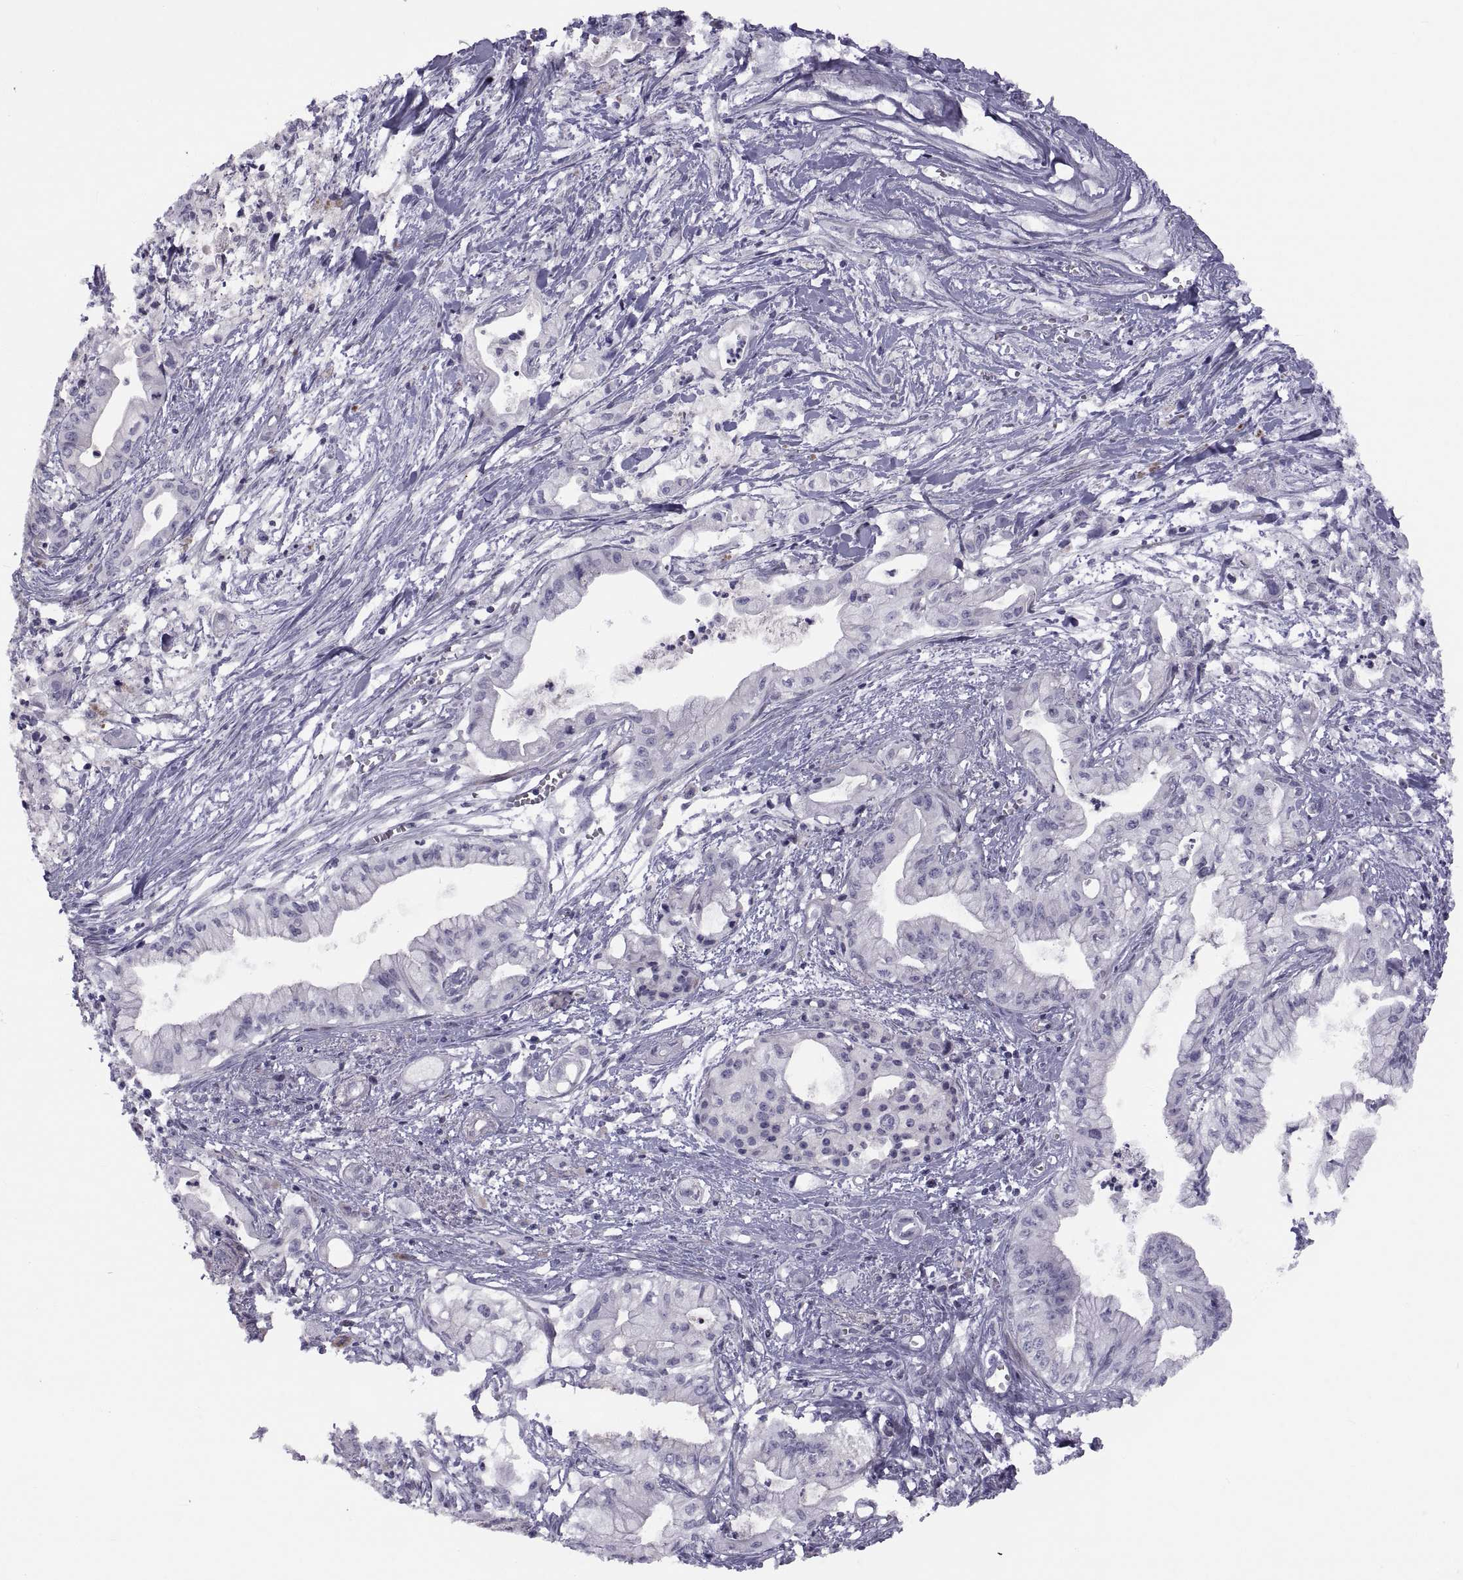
{"staining": {"intensity": "negative", "quantity": "none", "location": "none"}, "tissue": "pancreatic cancer", "cell_type": "Tumor cells", "image_type": "cancer", "snomed": [{"axis": "morphology", "description": "Adenocarcinoma, NOS"}, {"axis": "topography", "description": "Pancreas"}], "caption": "The histopathology image displays no significant staining in tumor cells of pancreatic adenocarcinoma.", "gene": "TMEM158", "patient": {"sex": "male", "age": 71}}